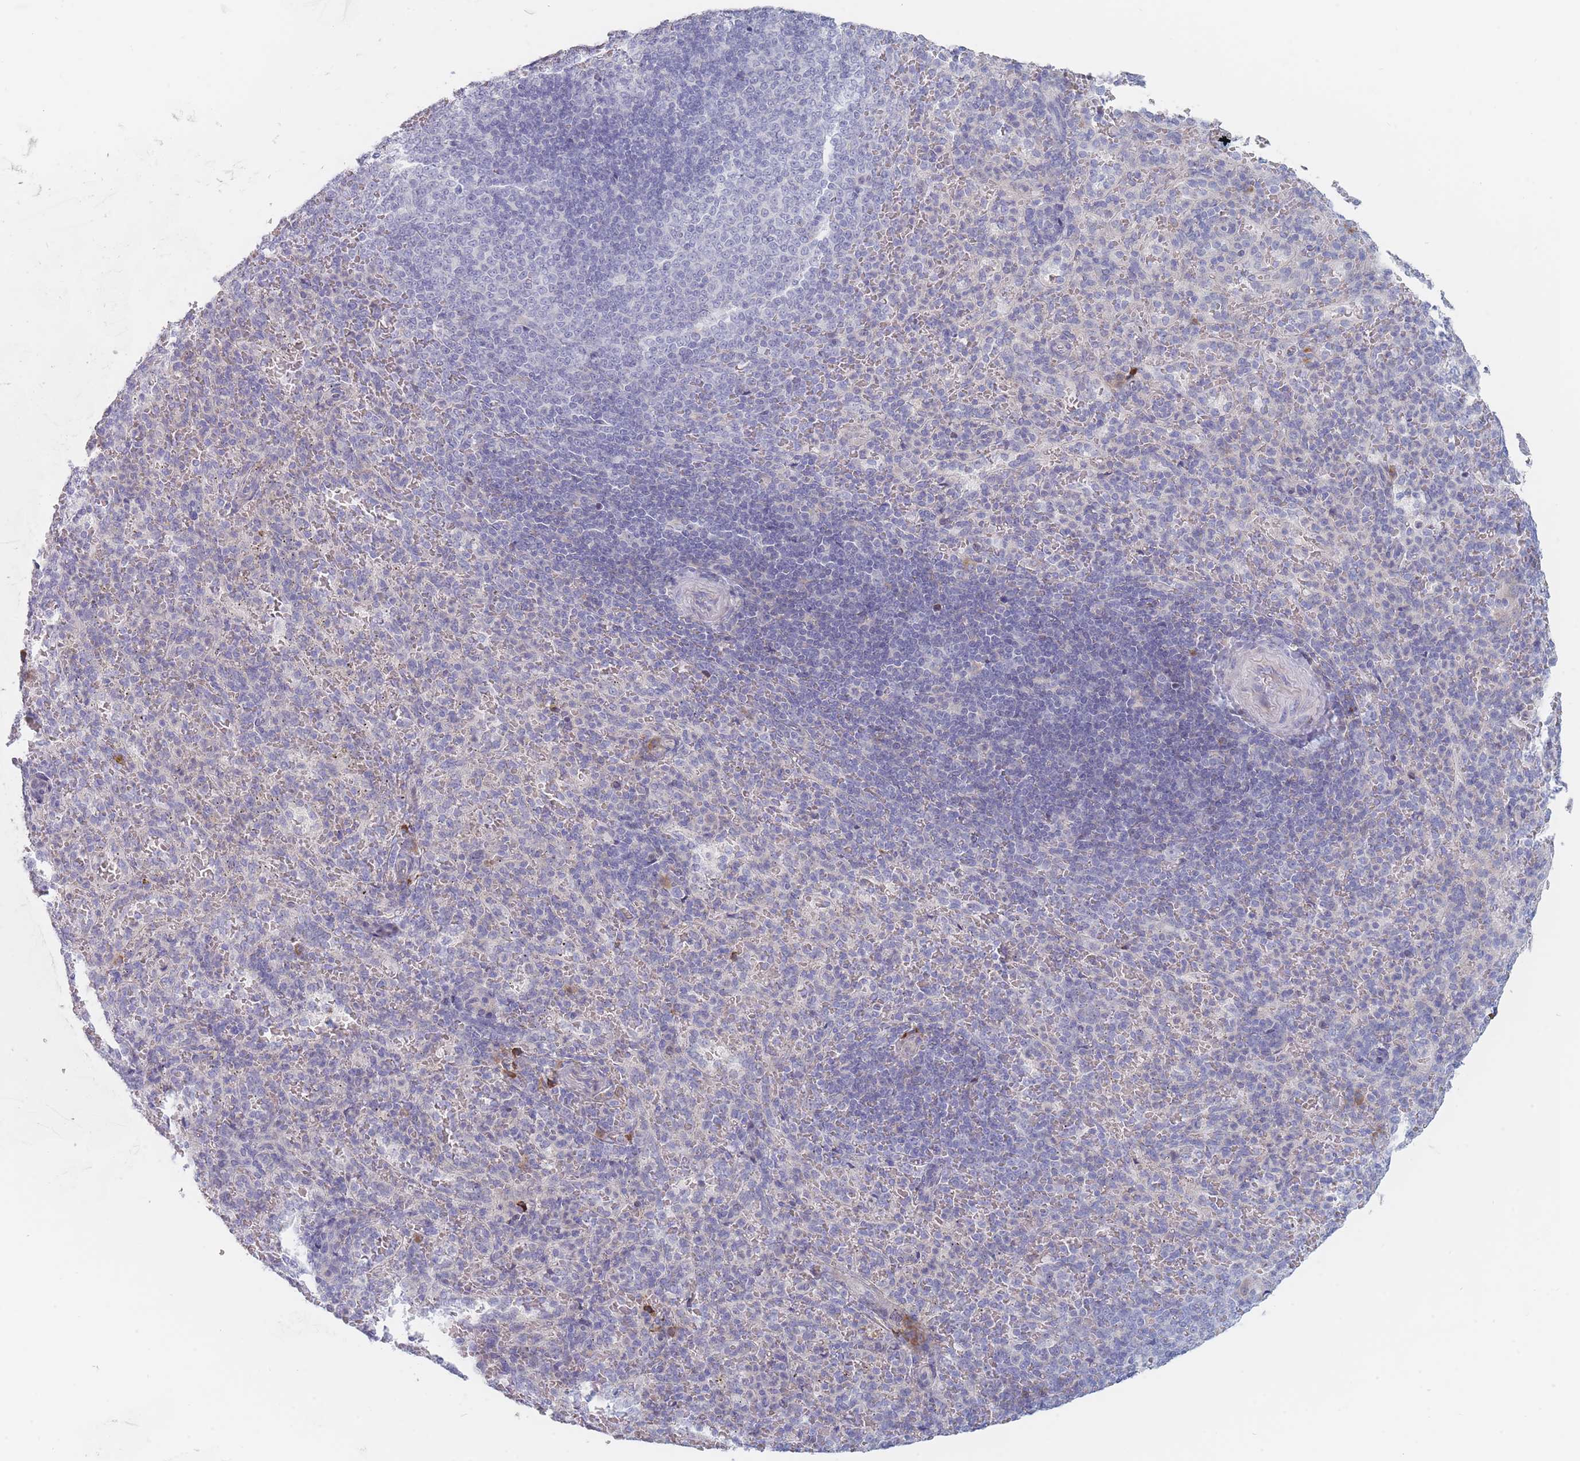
{"staining": {"intensity": "negative", "quantity": "none", "location": "none"}, "tissue": "spleen", "cell_type": "Cells in red pulp", "image_type": "normal", "snomed": [{"axis": "morphology", "description": "Normal tissue, NOS"}, {"axis": "topography", "description": "Spleen"}], "caption": "High power microscopy micrograph of an immunohistochemistry (IHC) histopathology image of unremarkable spleen, revealing no significant staining in cells in red pulp. (DAB immunohistochemistry, high magnification).", "gene": "SPATS1", "patient": {"sex": "female", "age": 21}}